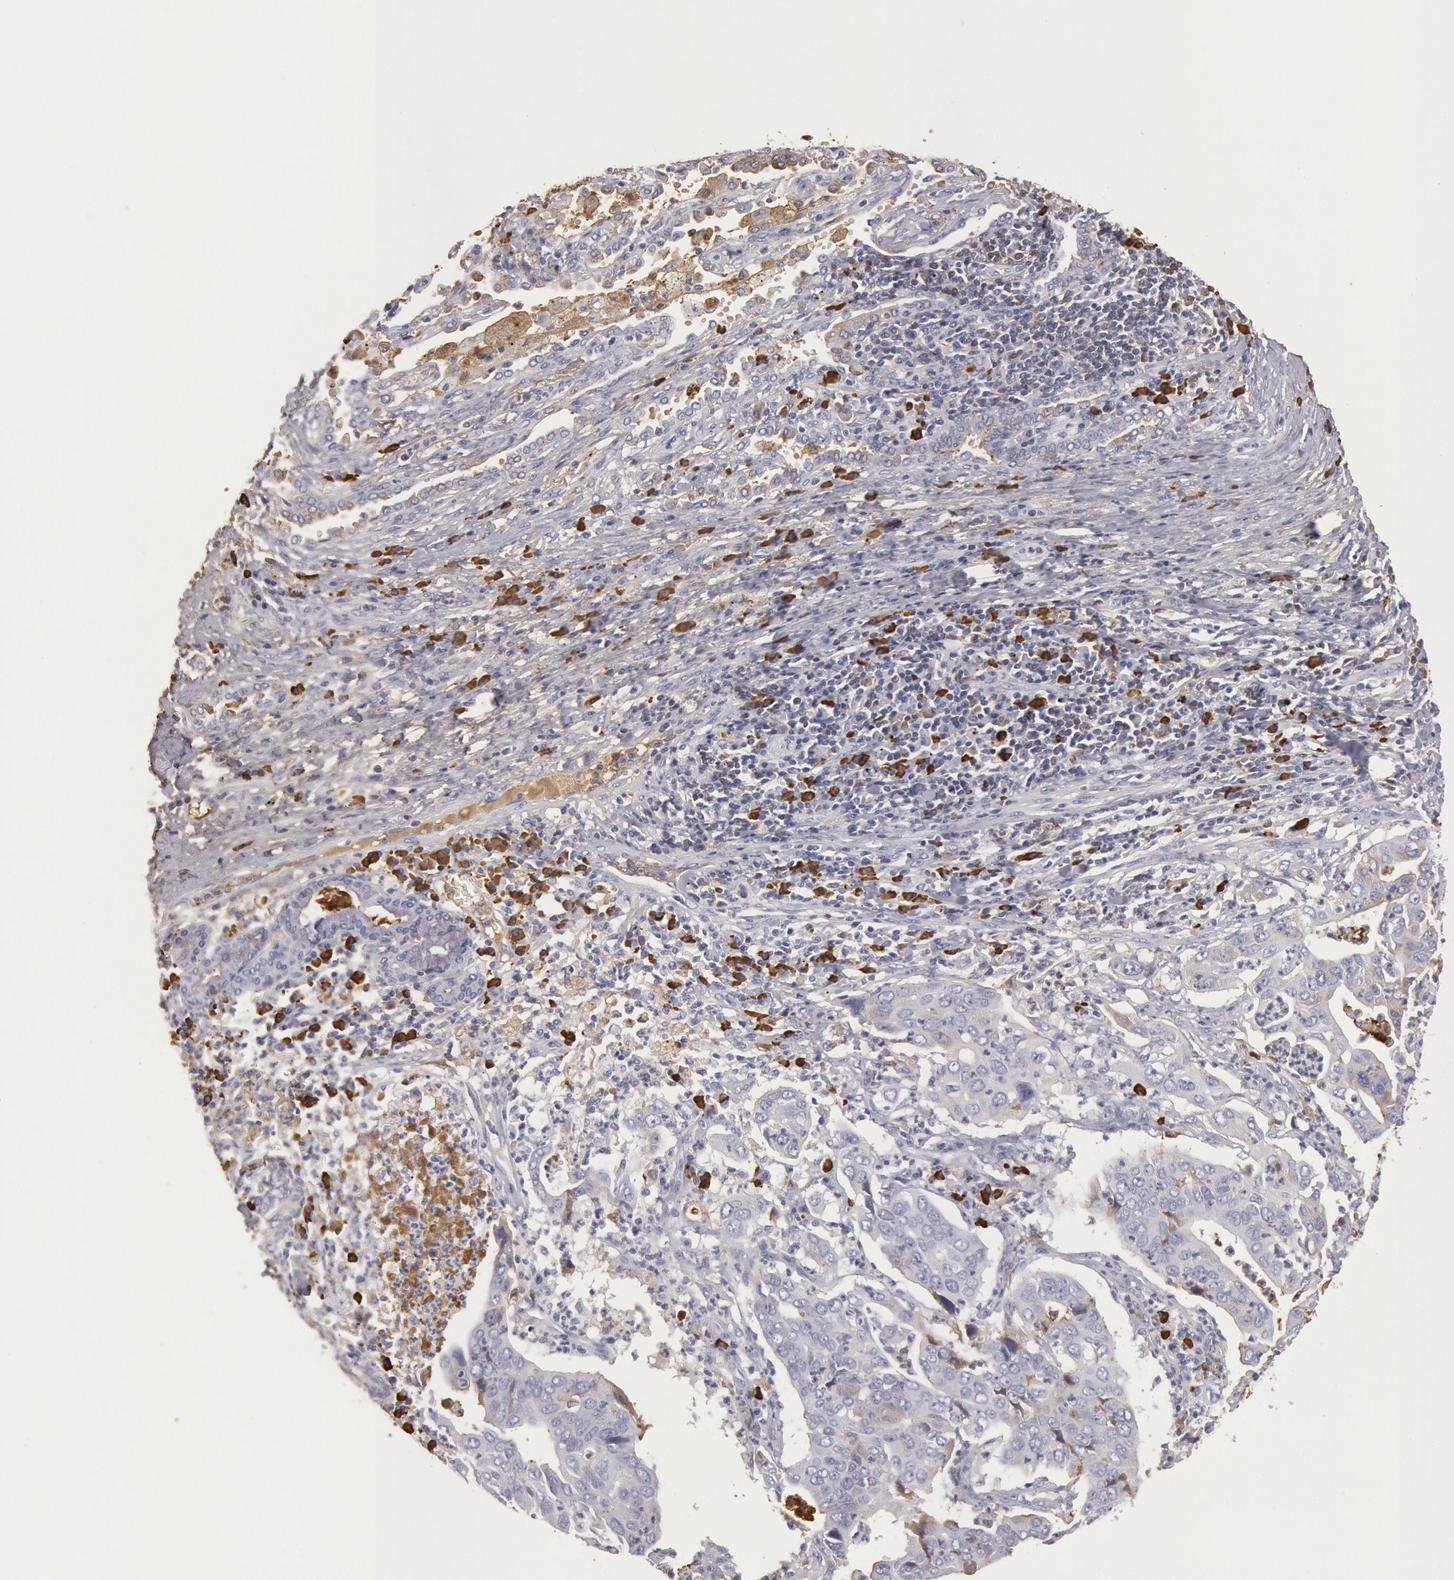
{"staining": {"intensity": "moderate", "quantity": "25%-75%", "location": "cytoplasmic/membranous"}, "tissue": "lung cancer", "cell_type": "Tumor cells", "image_type": "cancer", "snomed": [{"axis": "morphology", "description": "Adenocarcinoma, NOS"}, {"axis": "topography", "description": "Lung"}], "caption": "Immunohistochemical staining of human lung cancer reveals moderate cytoplasmic/membranous protein staining in approximately 25%-75% of tumor cells. (DAB = brown stain, brightfield microscopy at high magnification).", "gene": "IGHA1", "patient": {"sex": "male", "age": 48}}